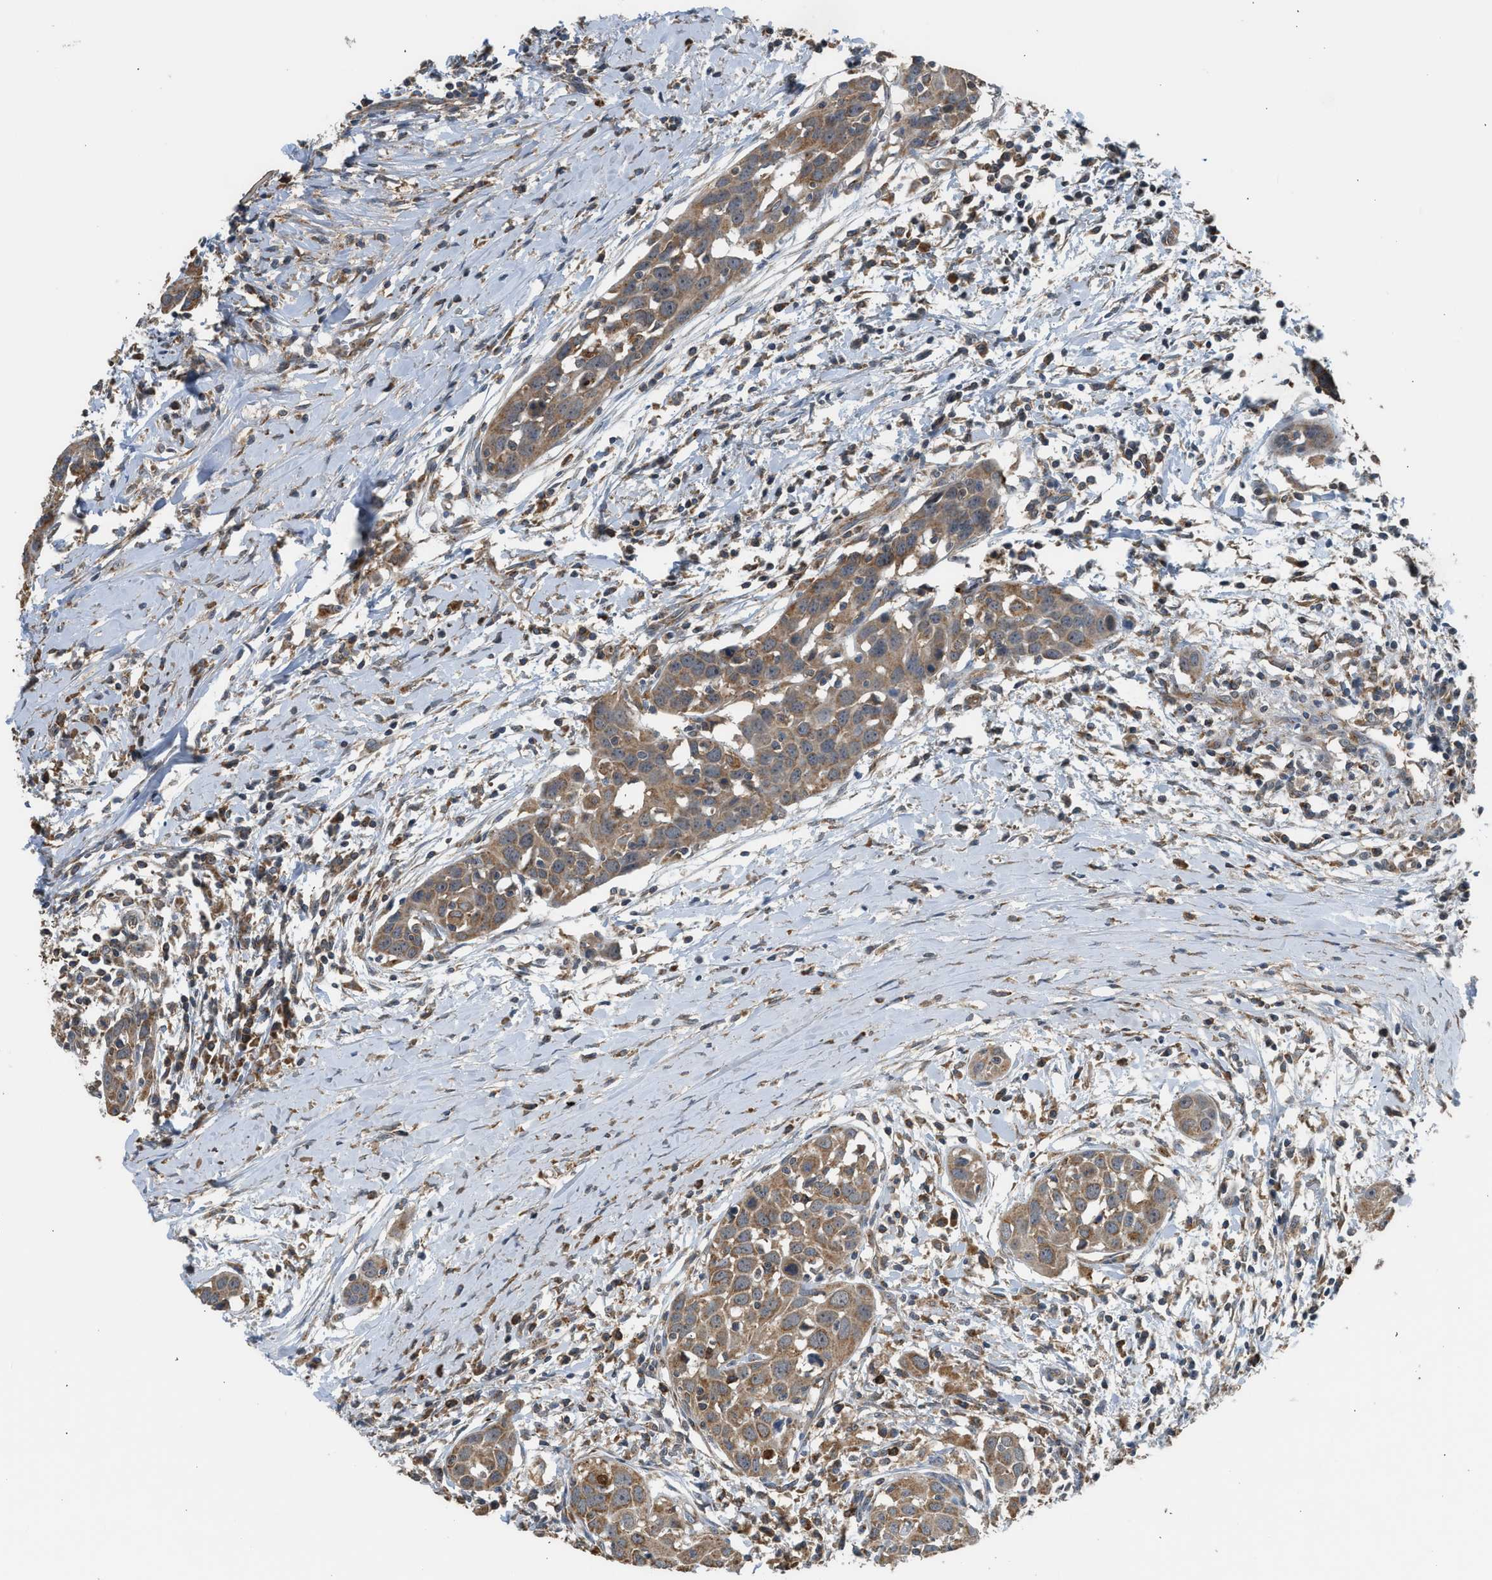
{"staining": {"intensity": "moderate", "quantity": ">75%", "location": "cytoplasmic/membranous"}, "tissue": "head and neck cancer", "cell_type": "Tumor cells", "image_type": "cancer", "snomed": [{"axis": "morphology", "description": "Squamous cell carcinoma, NOS"}, {"axis": "topography", "description": "Oral tissue"}, {"axis": "topography", "description": "Head-Neck"}], "caption": "Brown immunohistochemical staining in squamous cell carcinoma (head and neck) exhibits moderate cytoplasmic/membranous staining in approximately >75% of tumor cells.", "gene": "STARD3", "patient": {"sex": "female", "age": 50}}